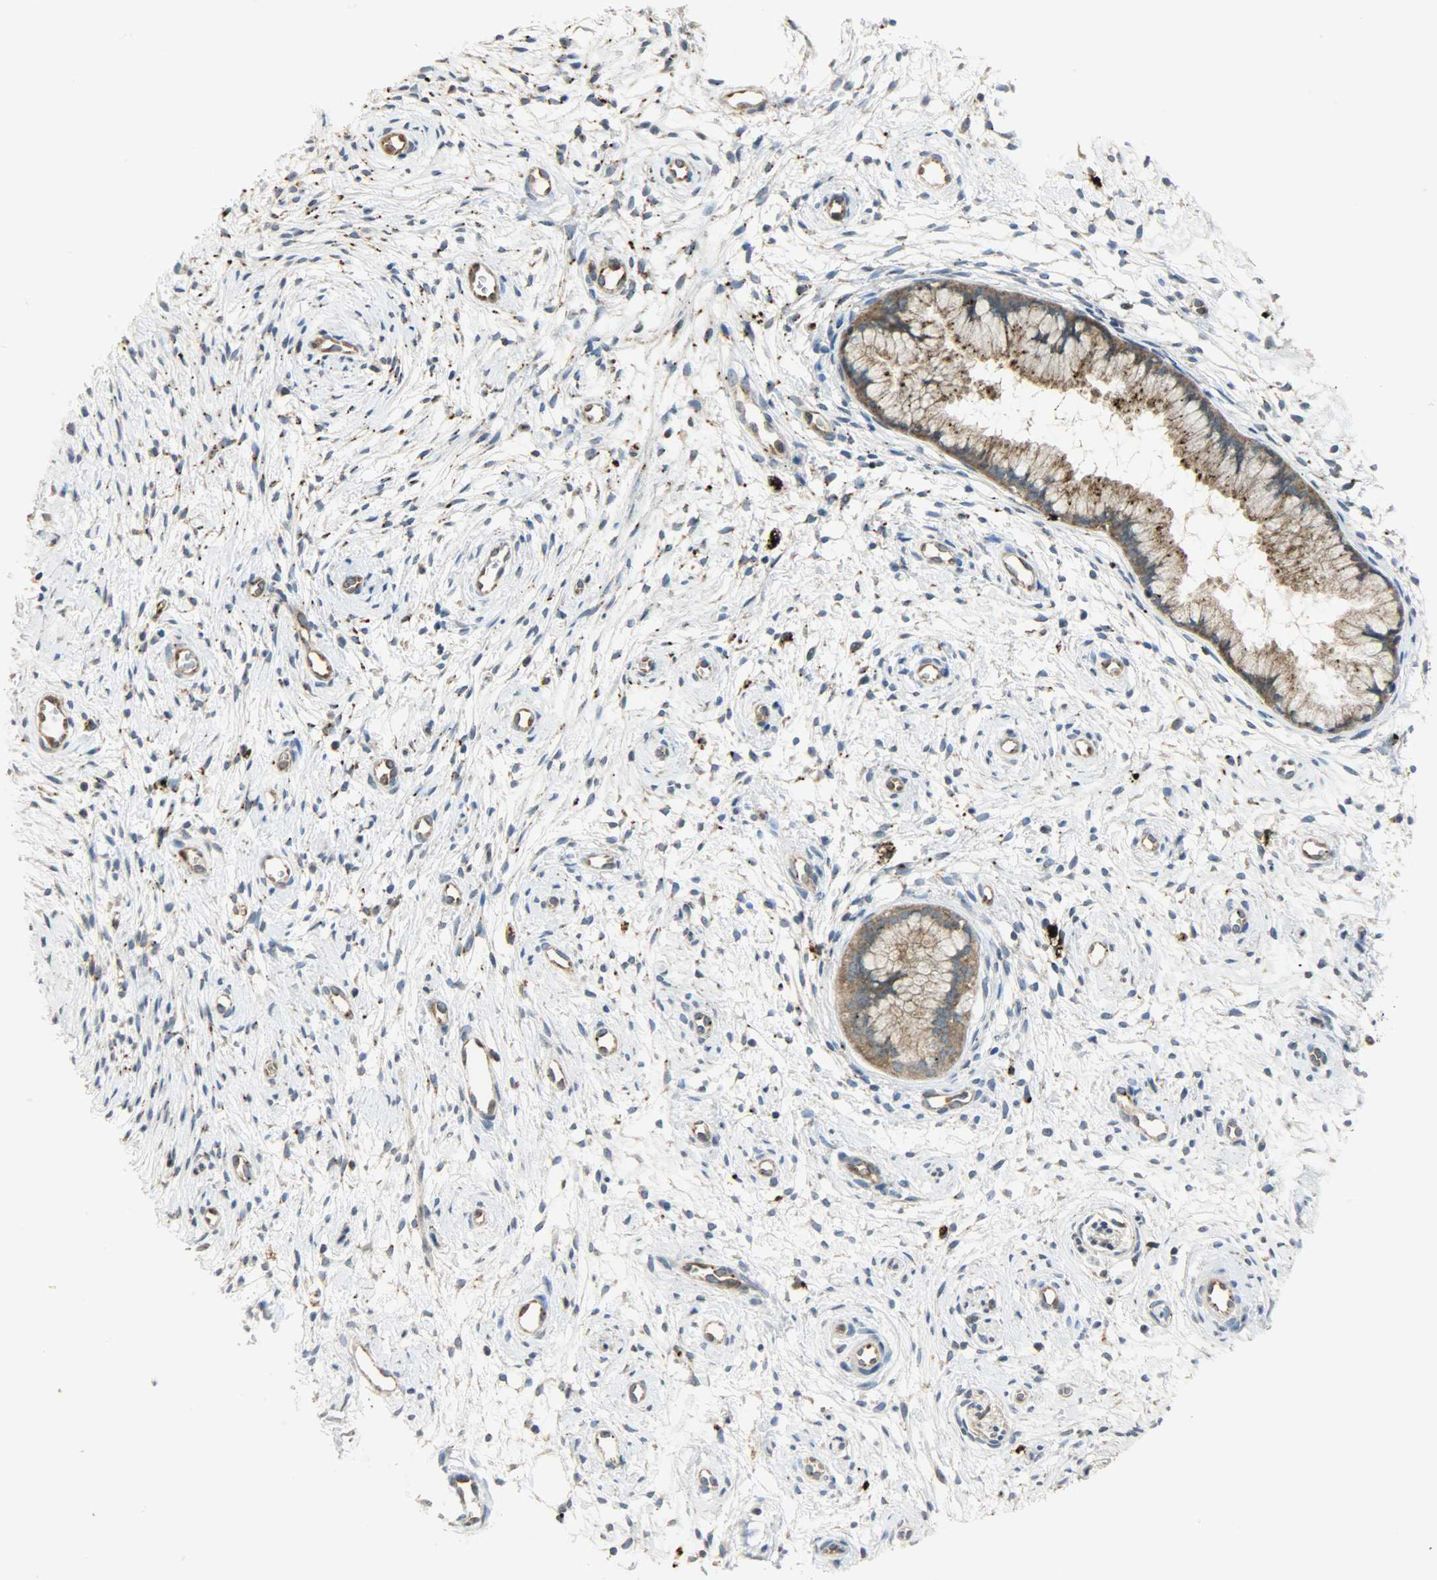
{"staining": {"intensity": "moderate", "quantity": ">75%", "location": "cytoplasmic/membranous"}, "tissue": "cervix", "cell_type": "Glandular cells", "image_type": "normal", "snomed": [{"axis": "morphology", "description": "Normal tissue, NOS"}, {"axis": "topography", "description": "Cervix"}], "caption": "The histopathology image shows immunohistochemical staining of unremarkable cervix. There is moderate cytoplasmic/membranous staining is present in about >75% of glandular cells. The protein of interest is shown in brown color, while the nuclei are stained blue.", "gene": "GIT2", "patient": {"sex": "female", "age": 39}}